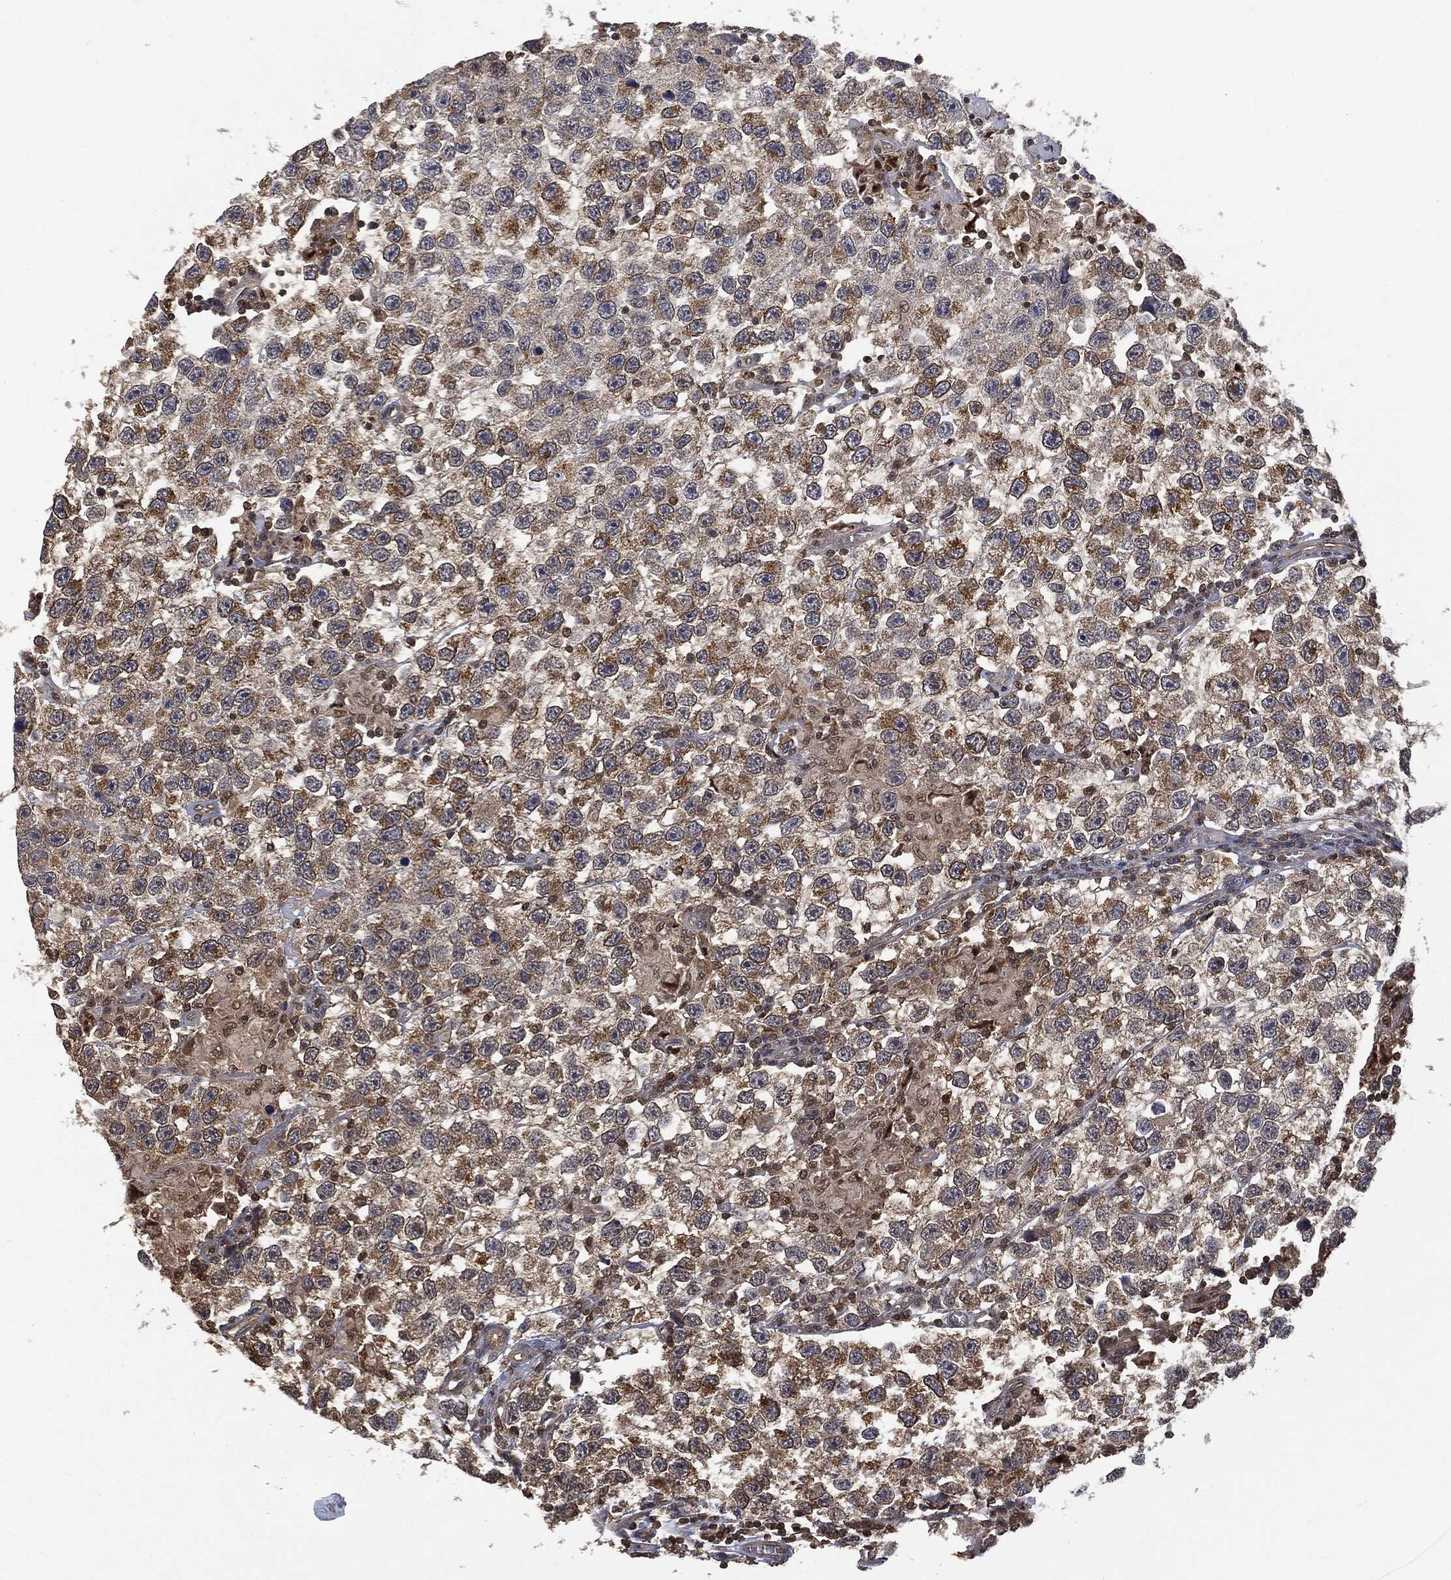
{"staining": {"intensity": "moderate", "quantity": "<25%", "location": "cytoplasmic/membranous"}, "tissue": "testis cancer", "cell_type": "Tumor cells", "image_type": "cancer", "snomed": [{"axis": "morphology", "description": "Seminoma, NOS"}, {"axis": "topography", "description": "Testis"}], "caption": "DAB (3,3'-diaminobenzidine) immunohistochemical staining of testis cancer (seminoma) demonstrates moderate cytoplasmic/membranous protein staining in about <25% of tumor cells.", "gene": "PSMB10", "patient": {"sex": "male", "age": 26}}